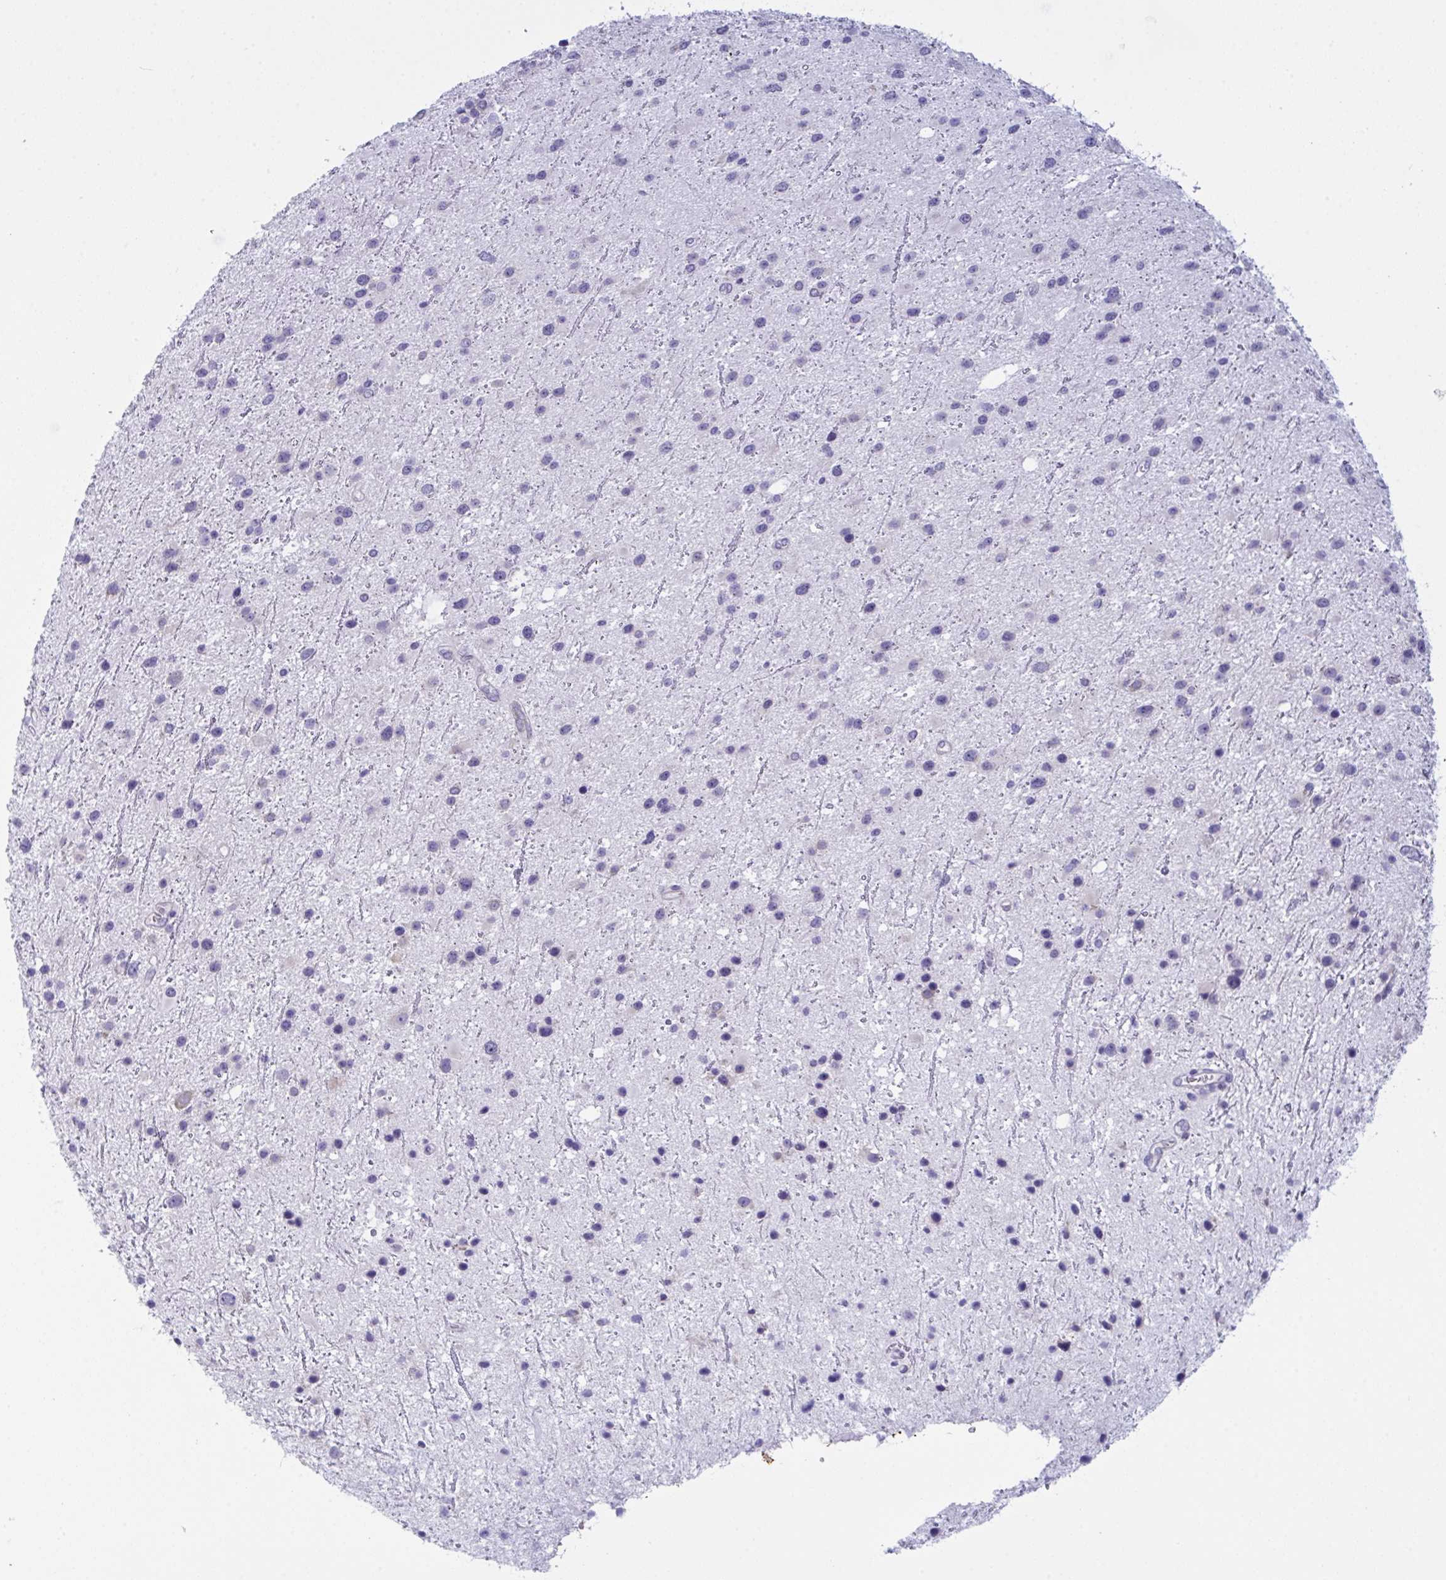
{"staining": {"intensity": "negative", "quantity": "none", "location": "none"}, "tissue": "glioma", "cell_type": "Tumor cells", "image_type": "cancer", "snomed": [{"axis": "morphology", "description": "Glioma, malignant, Low grade"}, {"axis": "topography", "description": "Brain"}], "caption": "A high-resolution photomicrograph shows immunohistochemistry staining of glioma, which demonstrates no significant expression in tumor cells.", "gene": "ZNF684", "patient": {"sex": "female", "age": 32}}